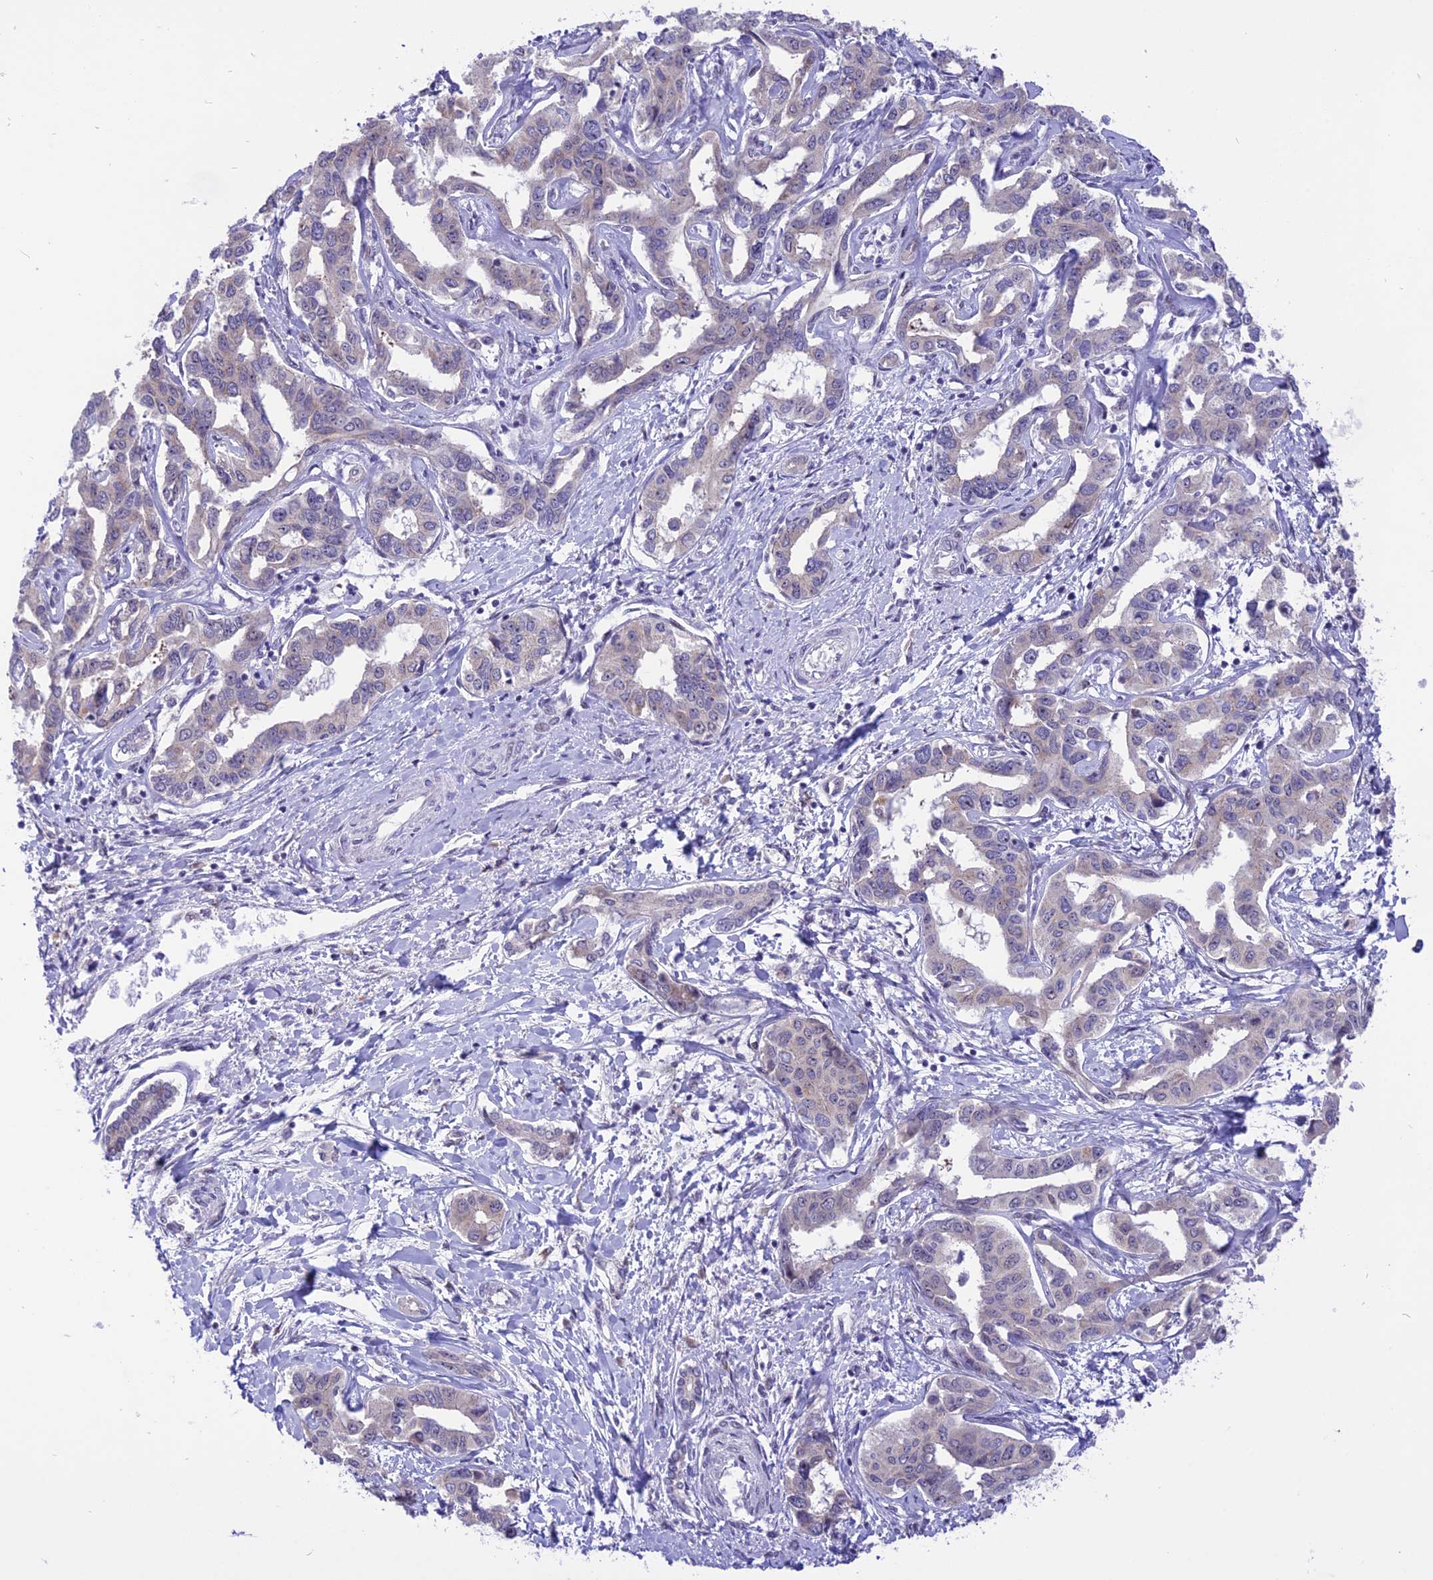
{"staining": {"intensity": "negative", "quantity": "none", "location": "none"}, "tissue": "liver cancer", "cell_type": "Tumor cells", "image_type": "cancer", "snomed": [{"axis": "morphology", "description": "Cholangiocarcinoma"}, {"axis": "topography", "description": "Liver"}], "caption": "Immunohistochemistry photomicrograph of human liver cancer stained for a protein (brown), which exhibits no staining in tumor cells.", "gene": "ZNF837", "patient": {"sex": "male", "age": 59}}